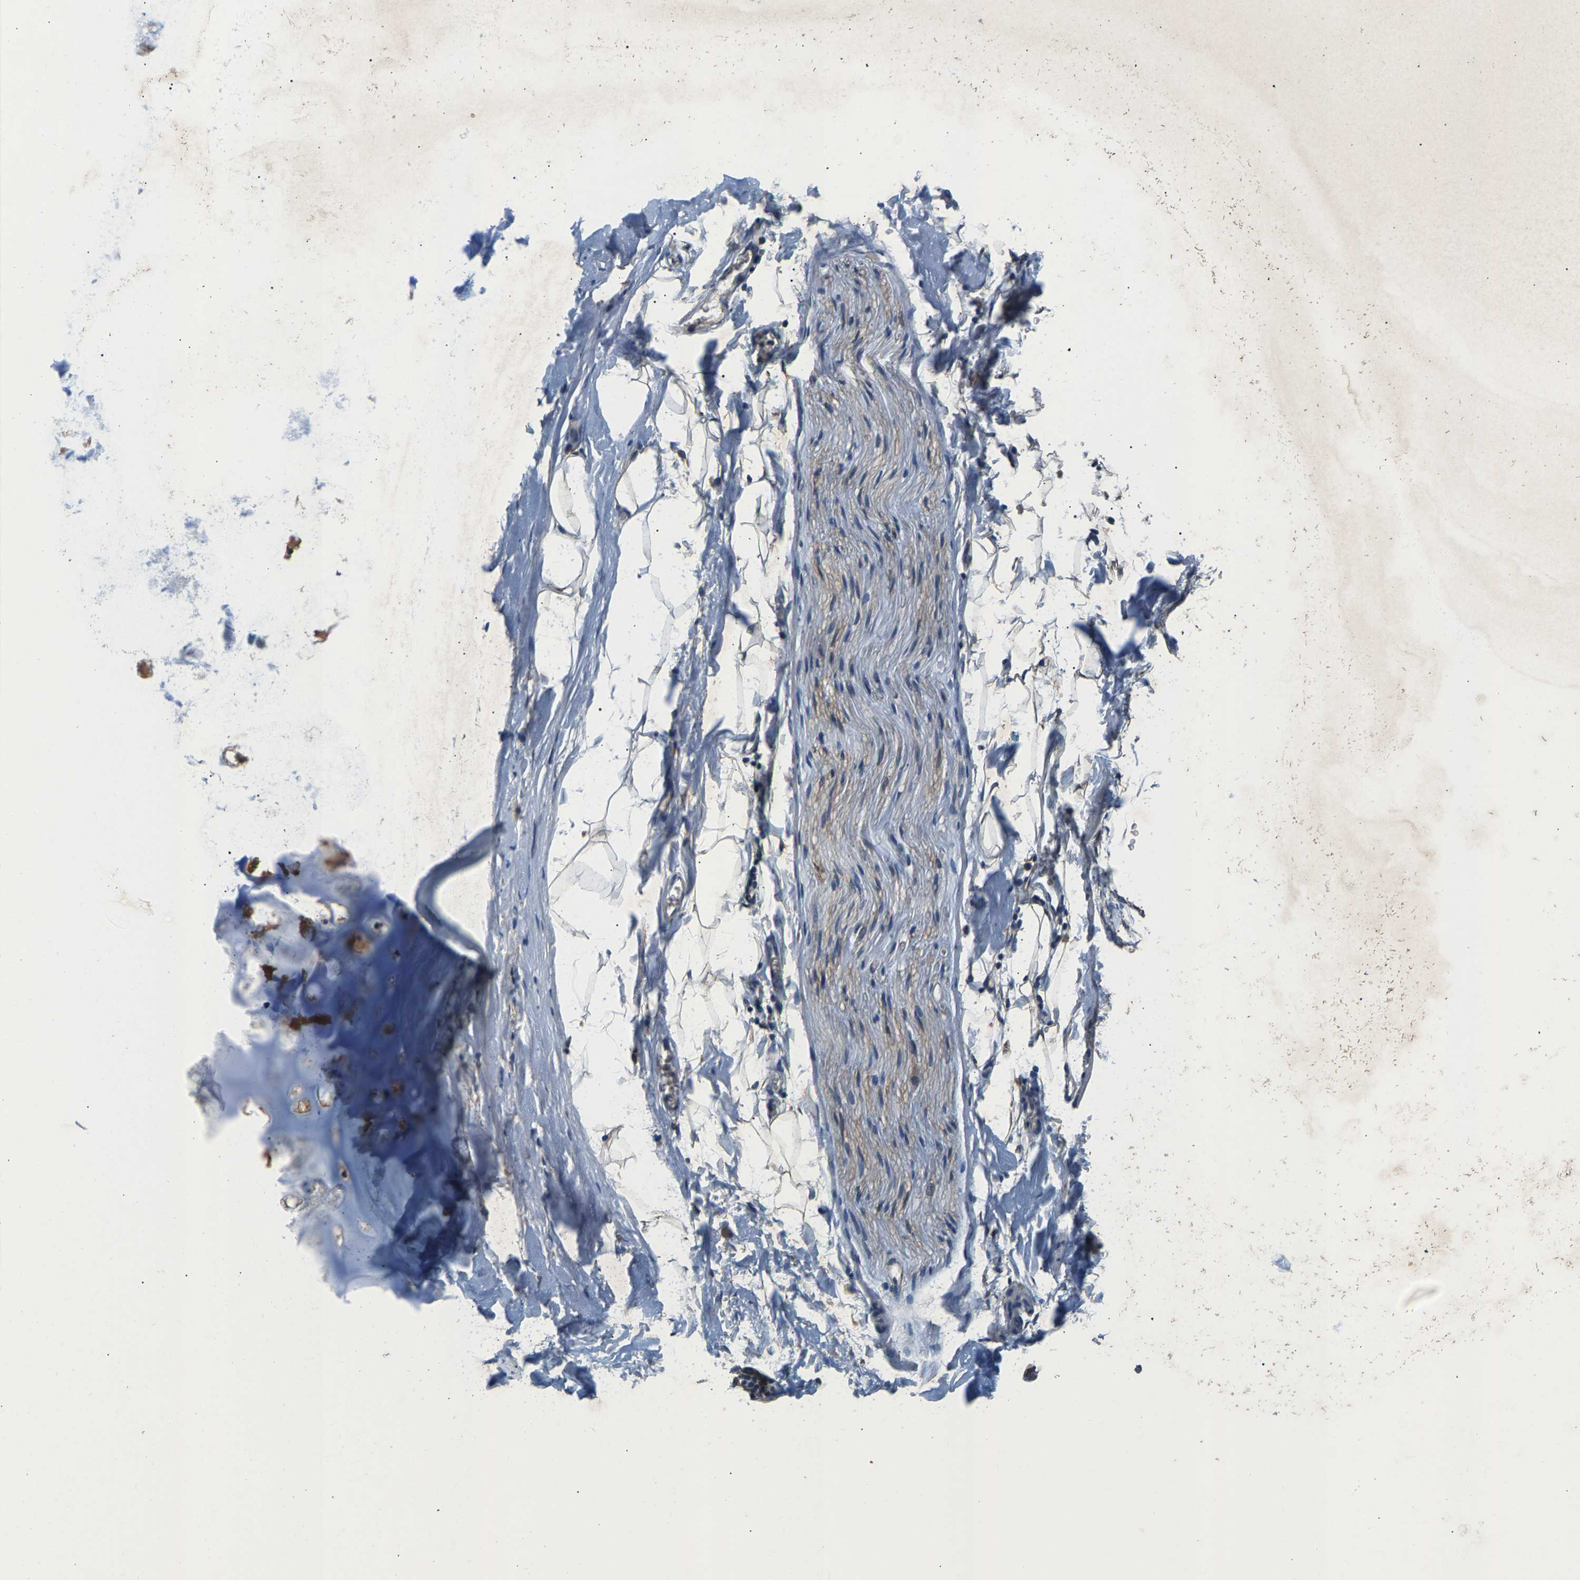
{"staining": {"intensity": "negative", "quantity": "none", "location": "none"}, "tissue": "adipose tissue", "cell_type": "Adipocytes", "image_type": "normal", "snomed": [{"axis": "morphology", "description": "Normal tissue, NOS"}, {"axis": "topography", "description": "Cartilage tissue"}, {"axis": "topography", "description": "Bronchus"}], "caption": "A high-resolution micrograph shows immunohistochemistry (IHC) staining of benign adipose tissue, which reveals no significant staining in adipocytes. (DAB immunohistochemistry, high magnification).", "gene": "NT5C", "patient": {"sex": "female", "age": 53}}